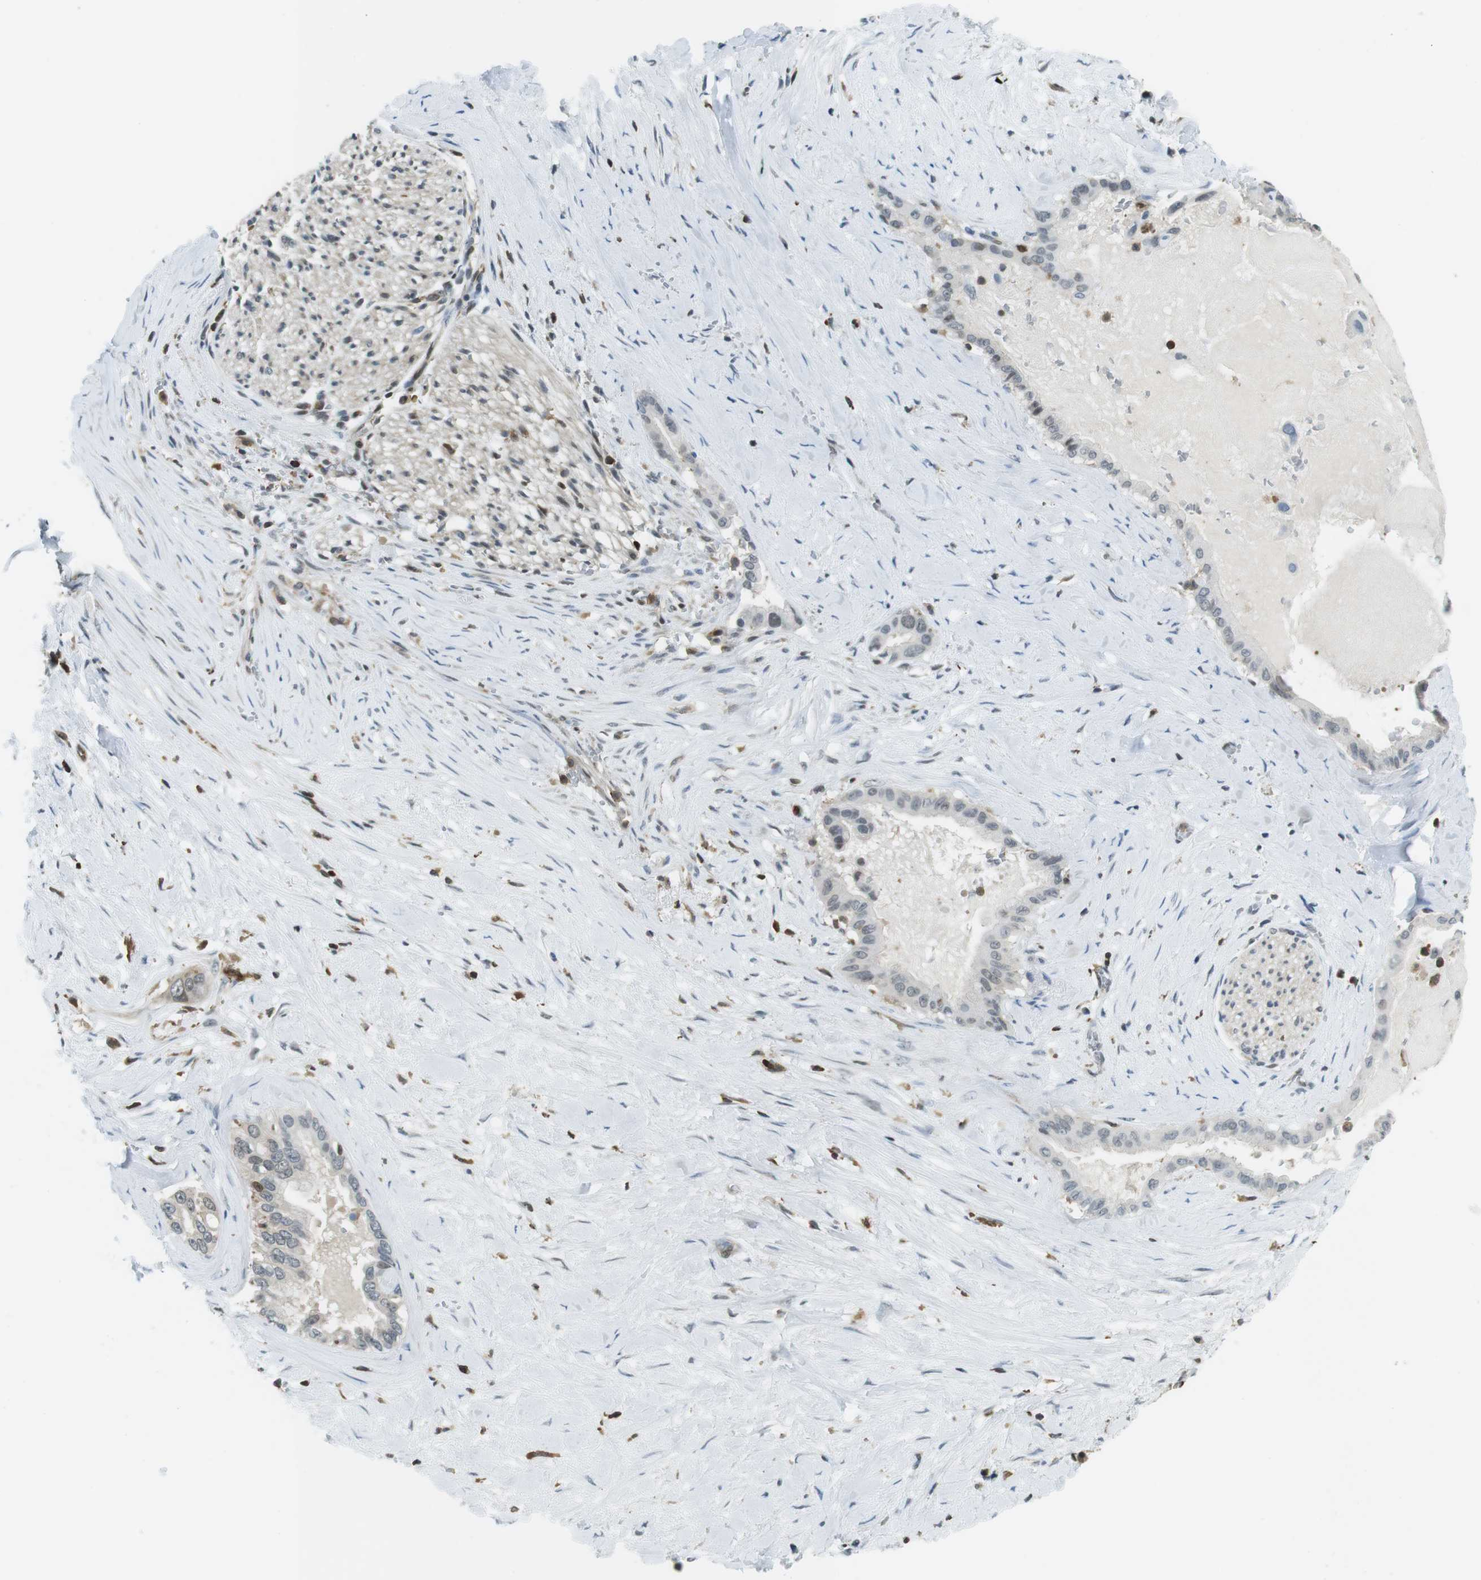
{"staining": {"intensity": "negative", "quantity": "none", "location": "none"}, "tissue": "pancreatic cancer", "cell_type": "Tumor cells", "image_type": "cancer", "snomed": [{"axis": "morphology", "description": "Adenocarcinoma, NOS"}, {"axis": "topography", "description": "Pancreas"}], "caption": "The image reveals no staining of tumor cells in pancreatic cancer.", "gene": "STK10", "patient": {"sex": "male", "age": 55}}